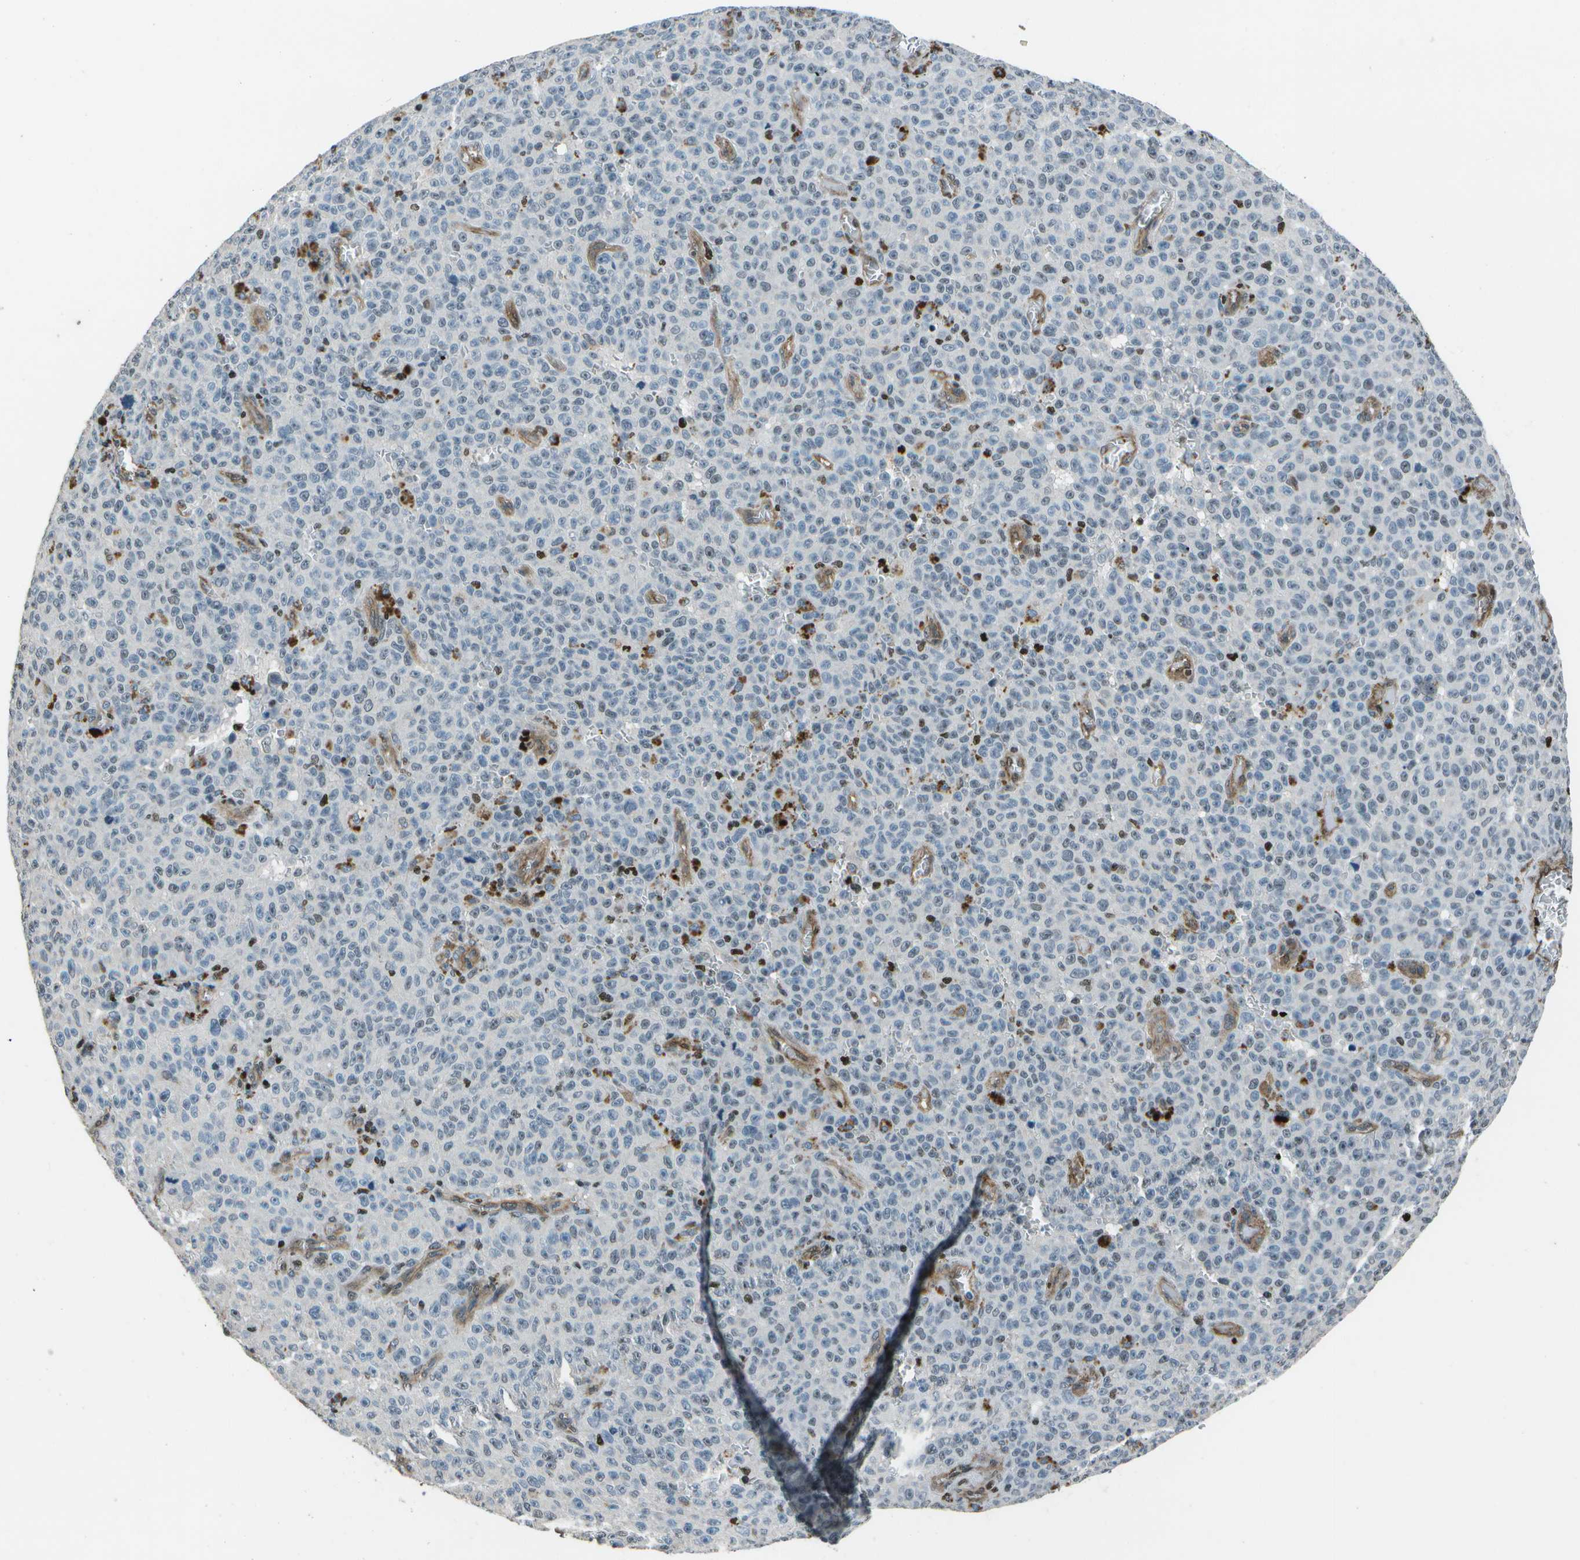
{"staining": {"intensity": "negative", "quantity": "none", "location": "none"}, "tissue": "melanoma", "cell_type": "Tumor cells", "image_type": "cancer", "snomed": [{"axis": "morphology", "description": "Malignant melanoma, NOS"}, {"axis": "topography", "description": "Skin"}], "caption": "This is an IHC photomicrograph of human malignant melanoma. There is no staining in tumor cells.", "gene": "PDLIM1", "patient": {"sex": "female", "age": 82}}